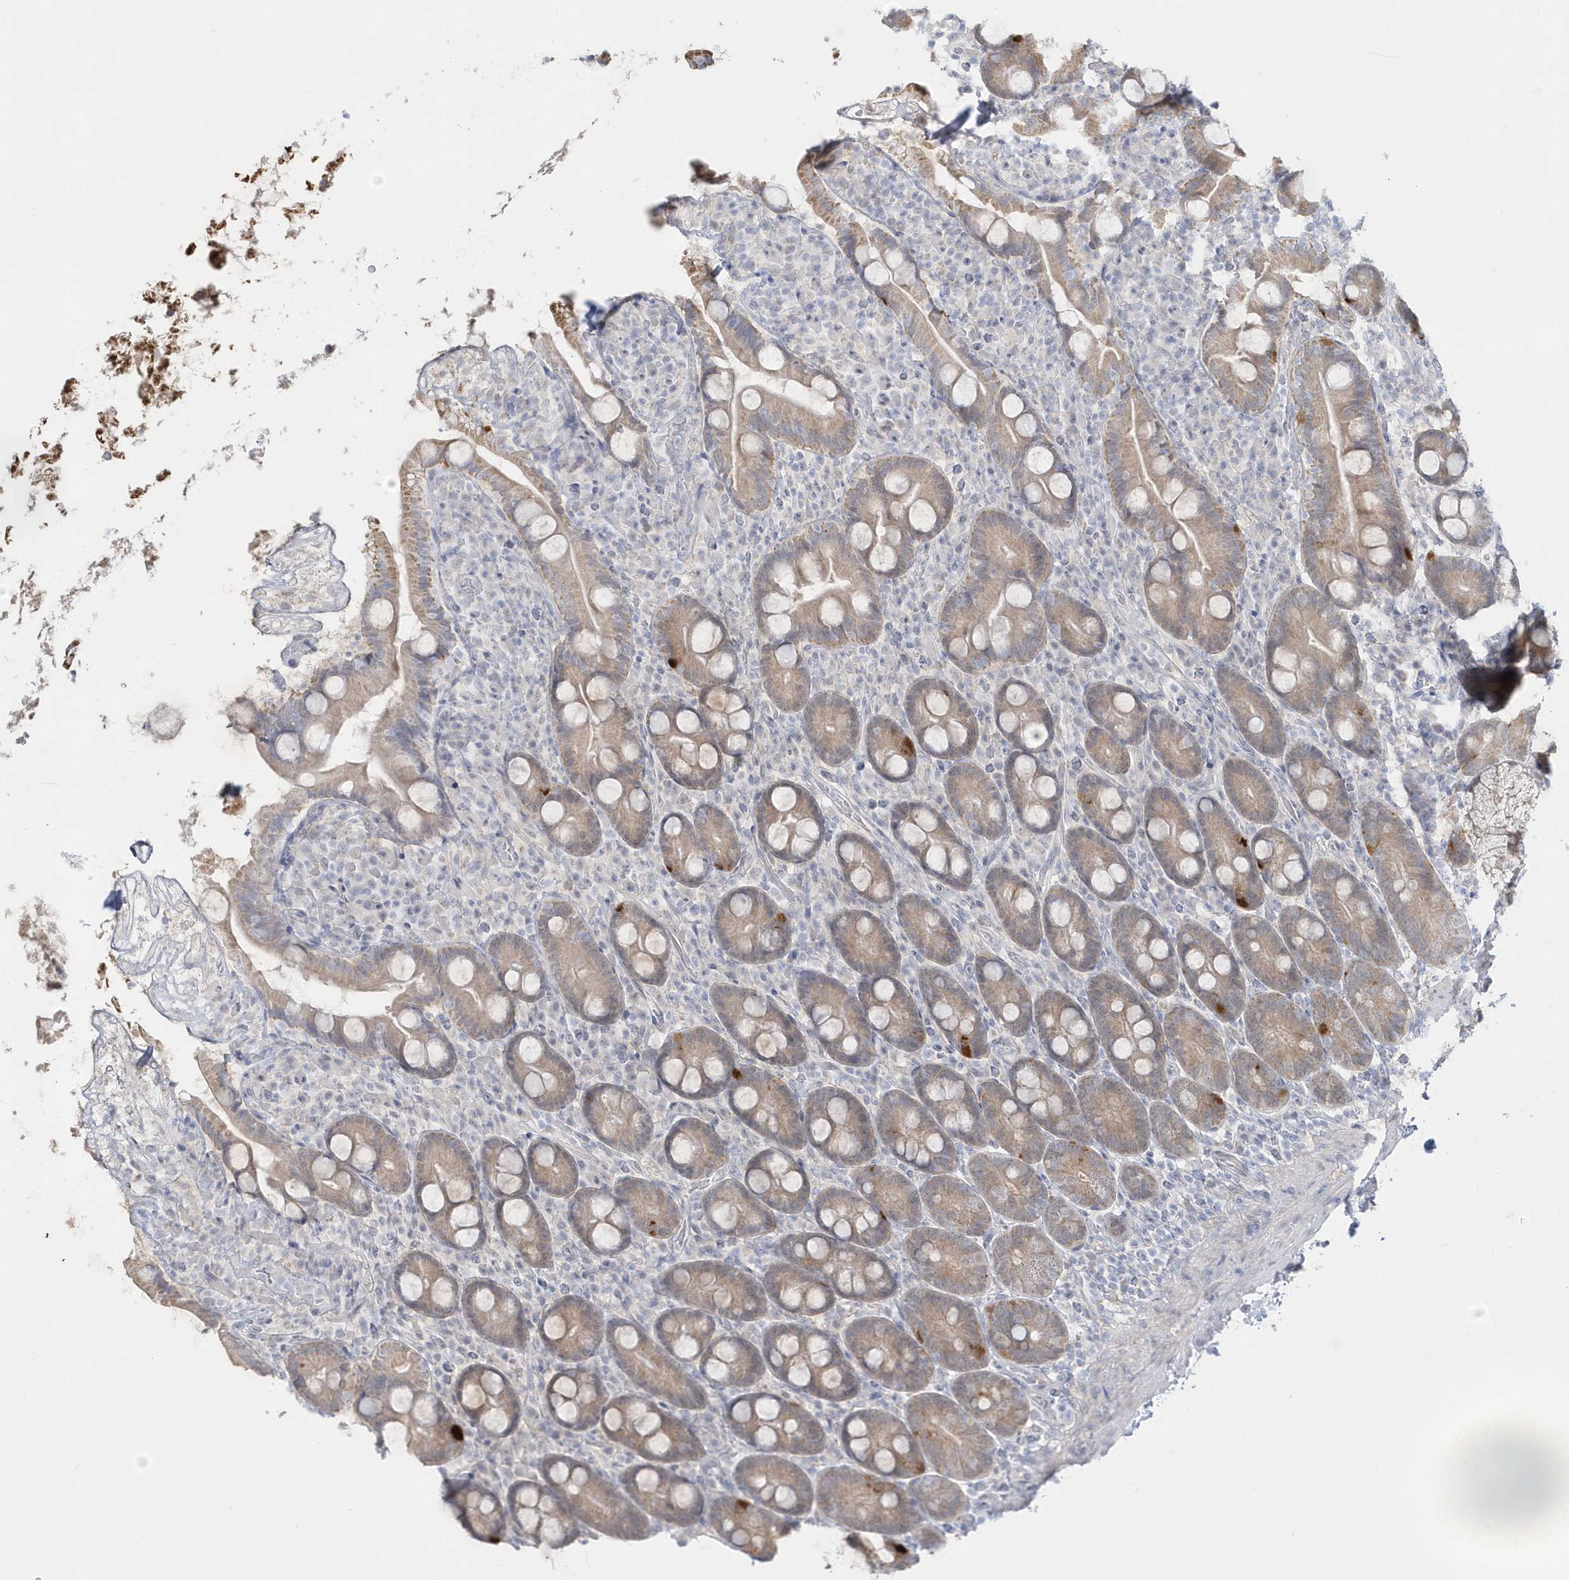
{"staining": {"intensity": "moderate", "quantity": ">75%", "location": "cytoplasmic/membranous"}, "tissue": "duodenum", "cell_type": "Glandular cells", "image_type": "normal", "snomed": [{"axis": "morphology", "description": "Normal tissue, NOS"}, {"axis": "topography", "description": "Duodenum"}], "caption": "The photomicrograph displays immunohistochemical staining of unremarkable duodenum. There is moderate cytoplasmic/membranous expression is present in about >75% of glandular cells.", "gene": "PCBD1", "patient": {"sex": "male", "age": 35}}